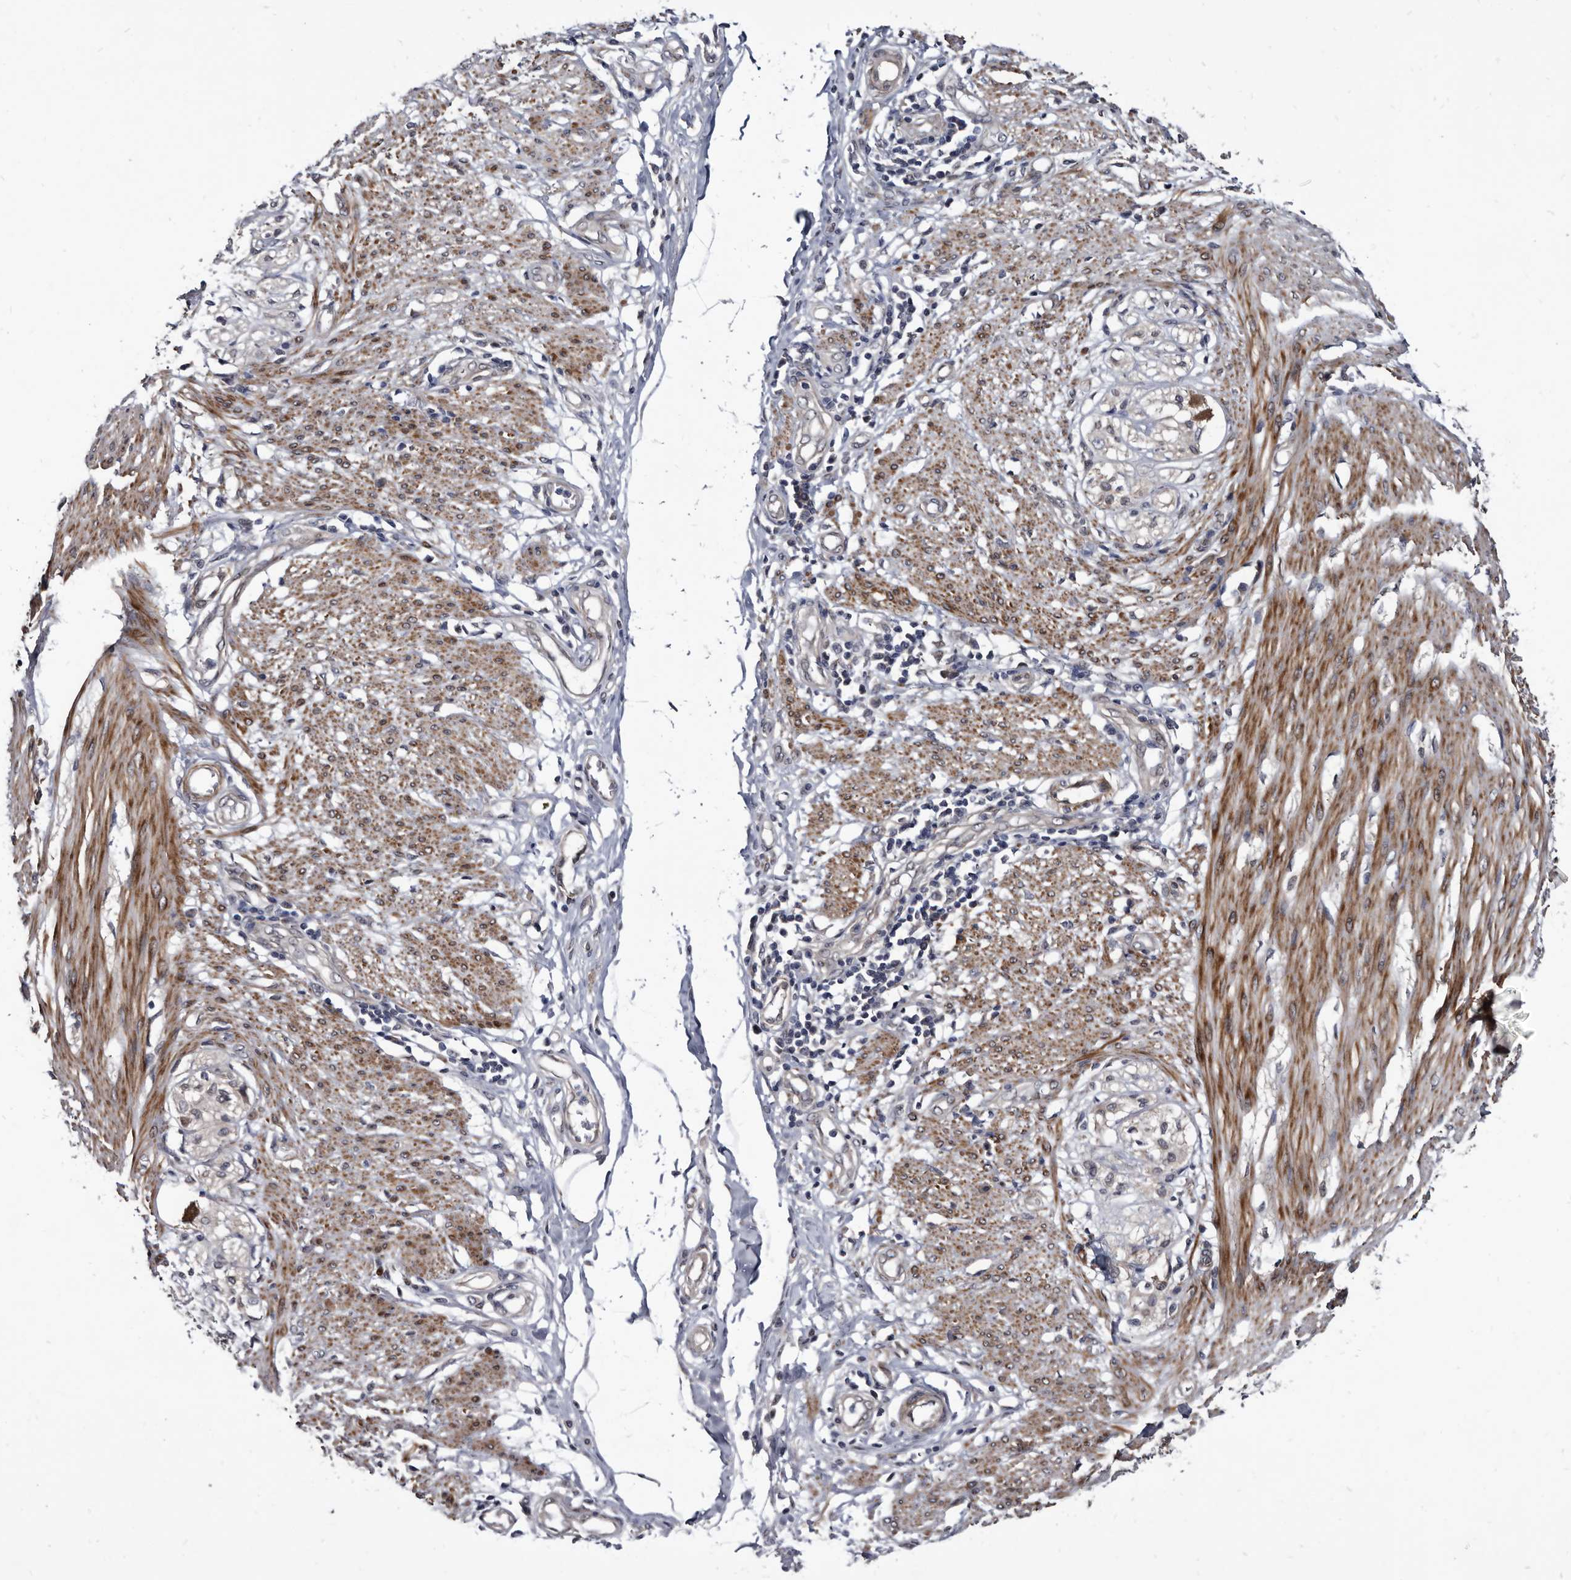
{"staining": {"intensity": "moderate", "quantity": ">75%", "location": "cytoplasmic/membranous"}, "tissue": "smooth muscle", "cell_type": "Smooth muscle cells", "image_type": "normal", "snomed": [{"axis": "morphology", "description": "Normal tissue, NOS"}, {"axis": "morphology", "description": "Adenocarcinoma, NOS"}, {"axis": "topography", "description": "Colon"}, {"axis": "topography", "description": "Peripheral nerve tissue"}], "caption": "IHC of unremarkable human smooth muscle displays medium levels of moderate cytoplasmic/membranous staining in approximately >75% of smooth muscle cells.", "gene": "PROM1", "patient": {"sex": "male", "age": 14}}